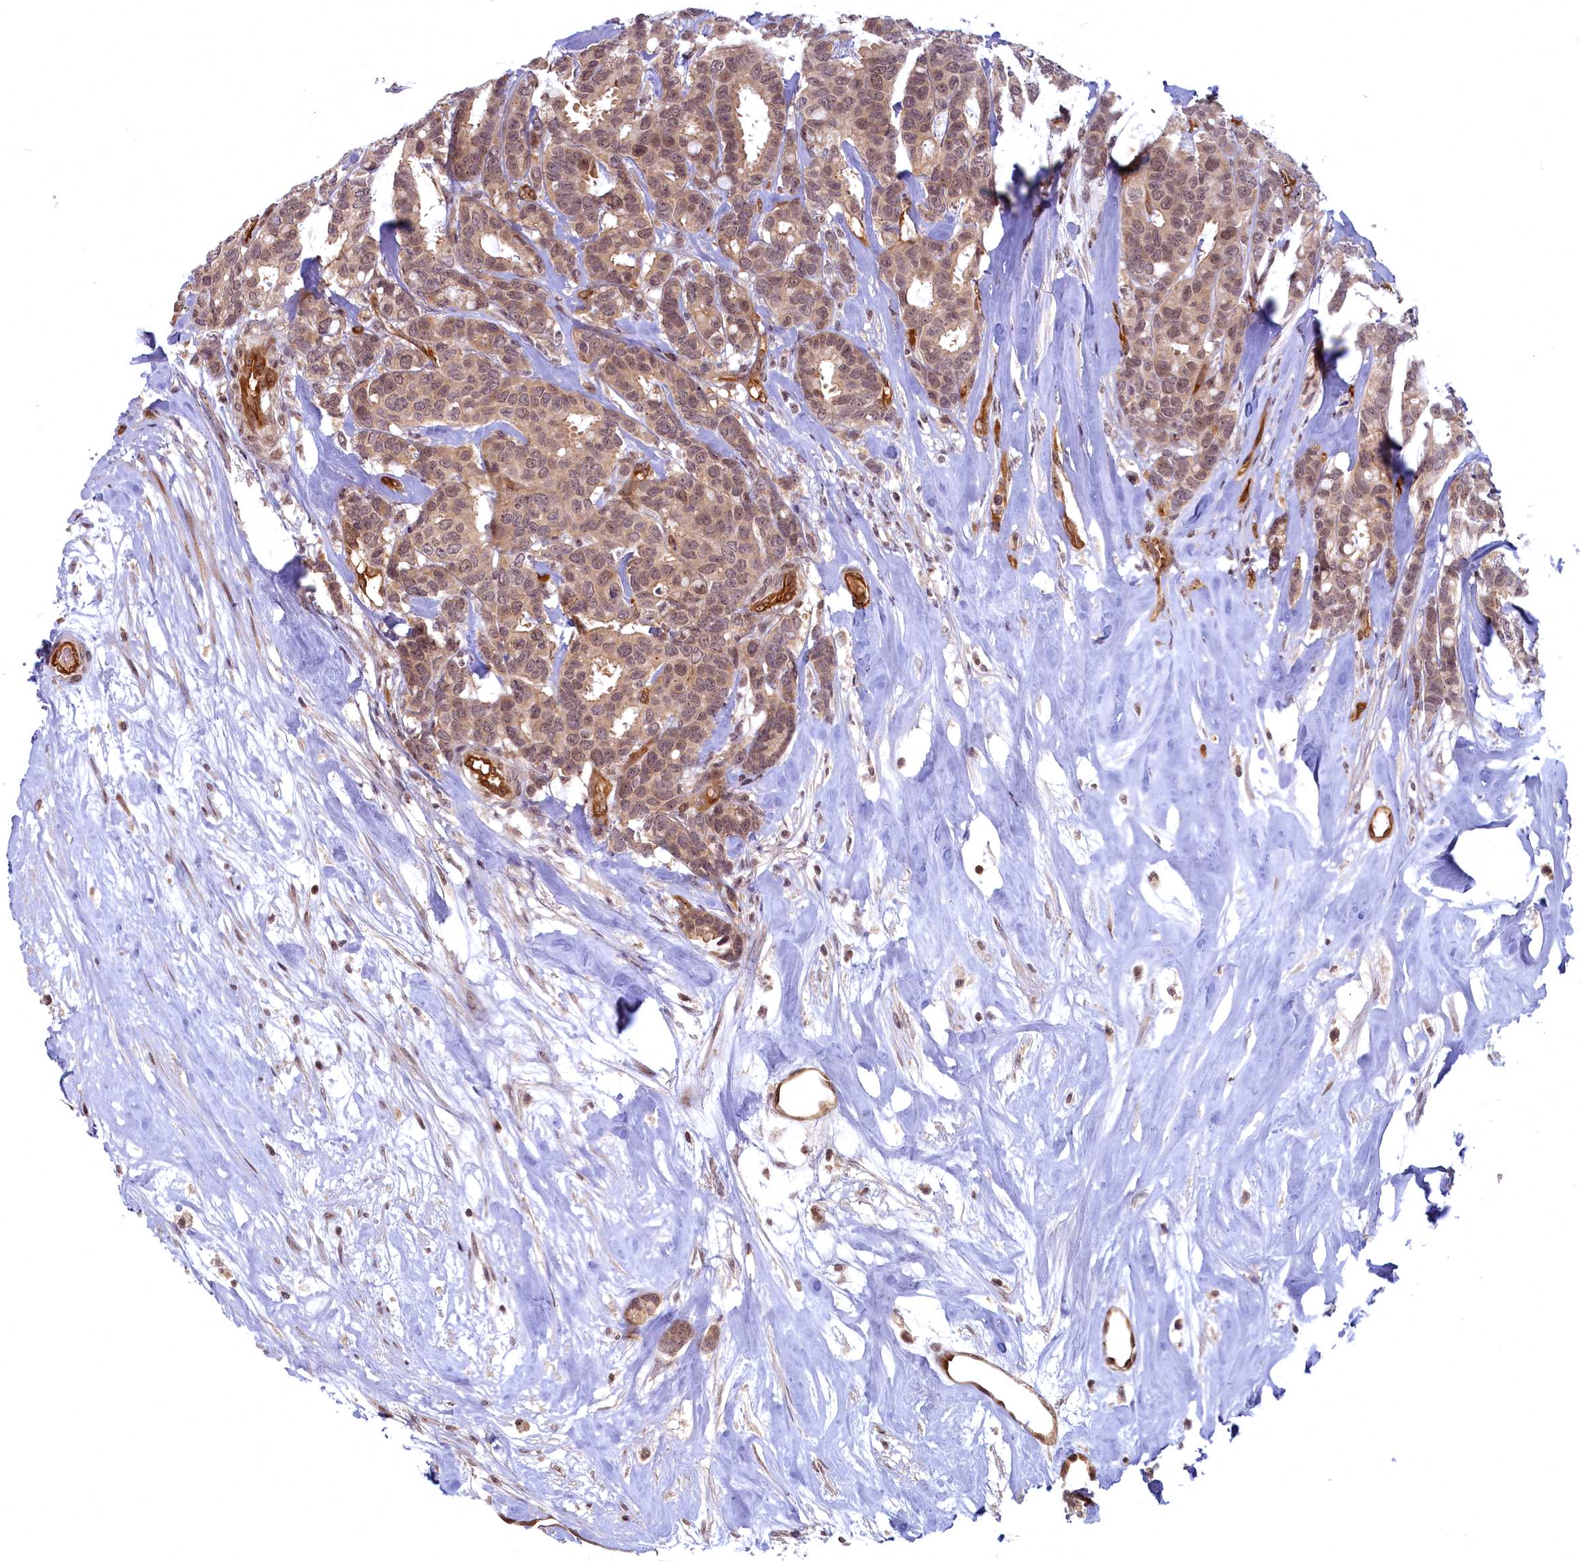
{"staining": {"intensity": "weak", "quantity": ">75%", "location": "cytoplasmic/membranous,nuclear"}, "tissue": "breast cancer", "cell_type": "Tumor cells", "image_type": "cancer", "snomed": [{"axis": "morphology", "description": "Duct carcinoma"}, {"axis": "topography", "description": "Breast"}], "caption": "High-power microscopy captured an immunohistochemistry photomicrograph of intraductal carcinoma (breast), revealing weak cytoplasmic/membranous and nuclear expression in approximately >75% of tumor cells.", "gene": "SNRK", "patient": {"sex": "female", "age": 87}}